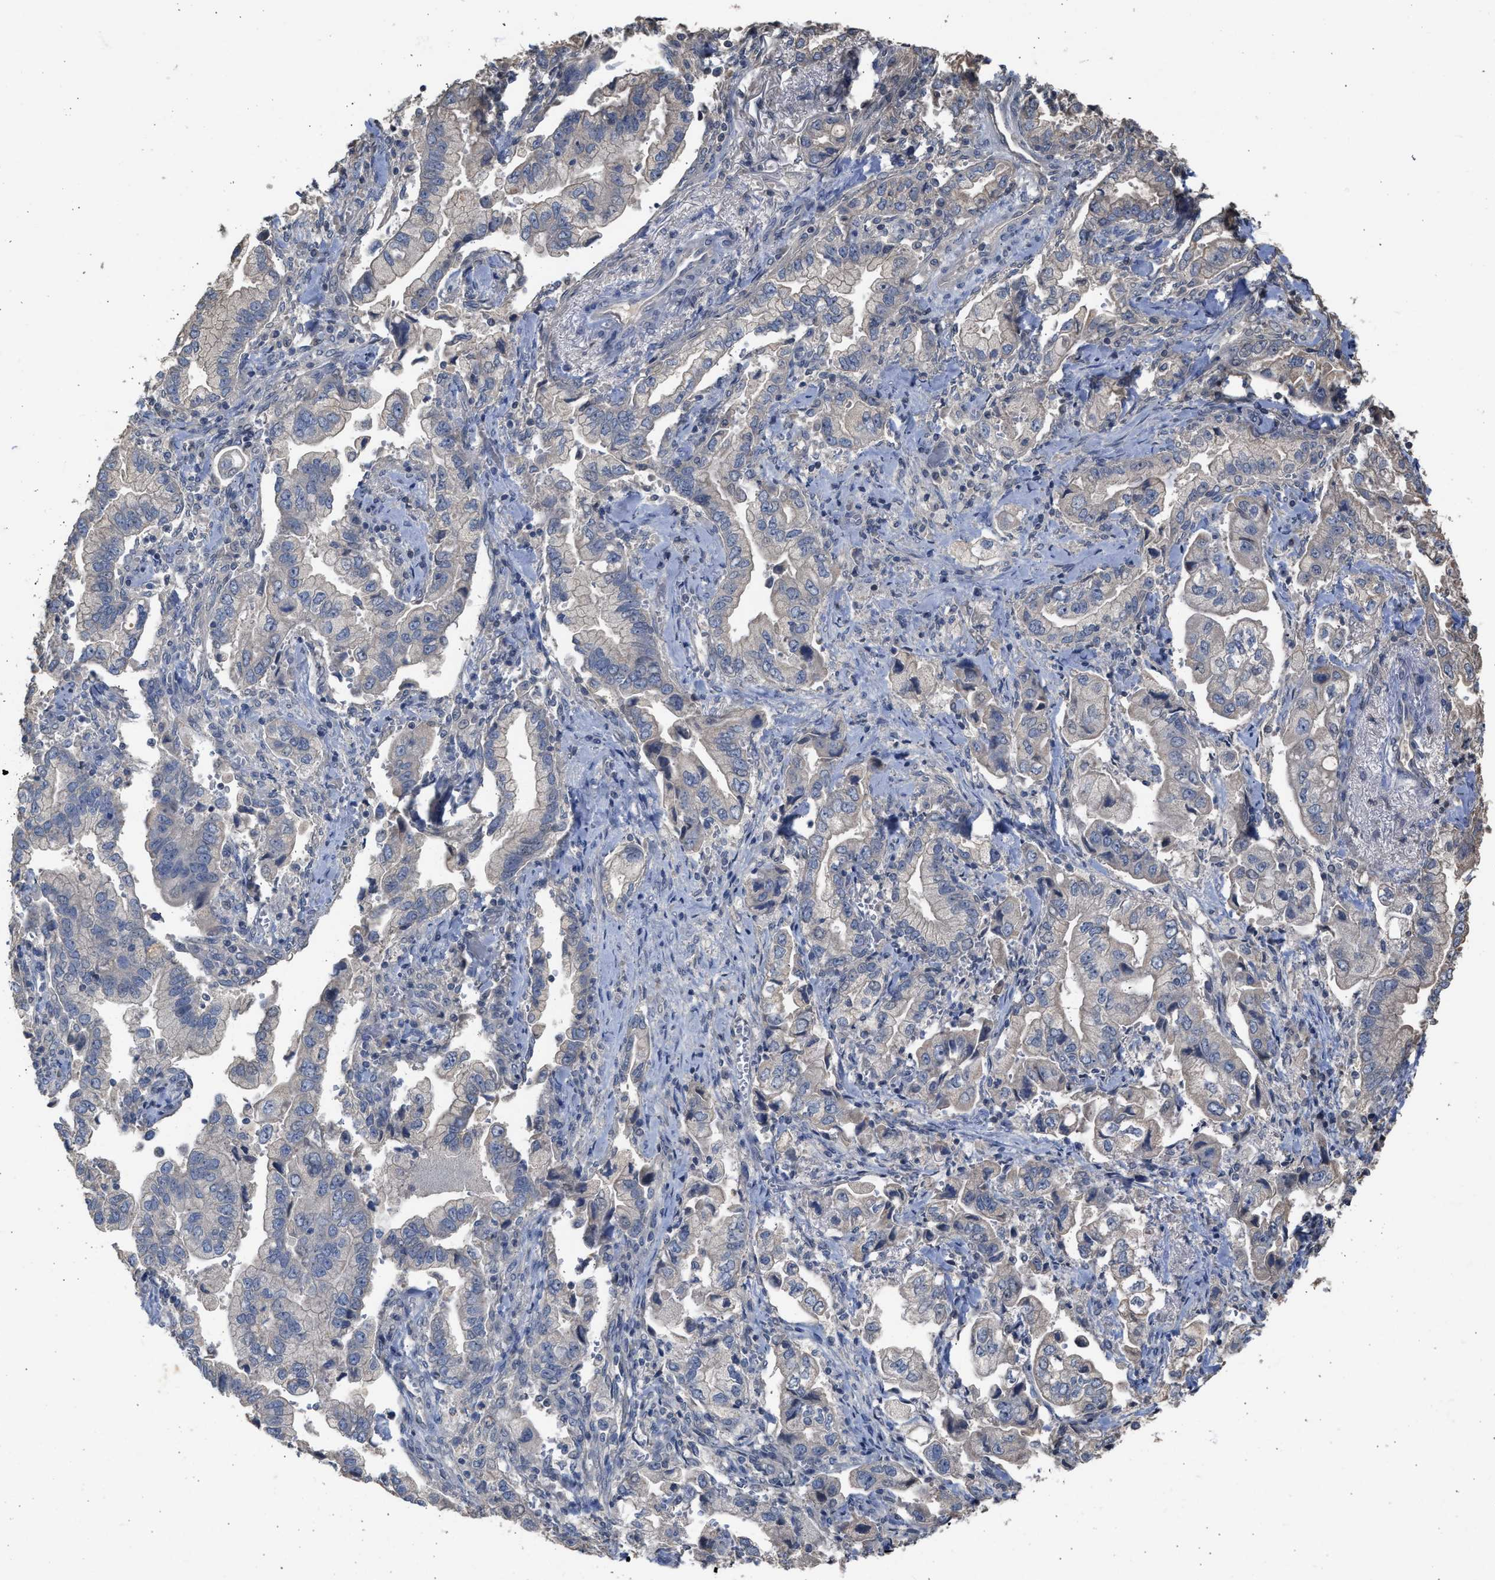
{"staining": {"intensity": "negative", "quantity": "none", "location": "none"}, "tissue": "stomach cancer", "cell_type": "Tumor cells", "image_type": "cancer", "snomed": [{"axis": "morphology", "description": "Normal tissue, NOS"}, {"axis": "morphology", "description": "Adenocarcinoma, NOS"}, {"axis": "topography", "description": "Stomach"}], "caption": "Tumor cells show no significant expression in stomach cancer (adenocarcinoma).", "gene": "SULT2A1", "patient": {"sex": "male", "age": 62}}